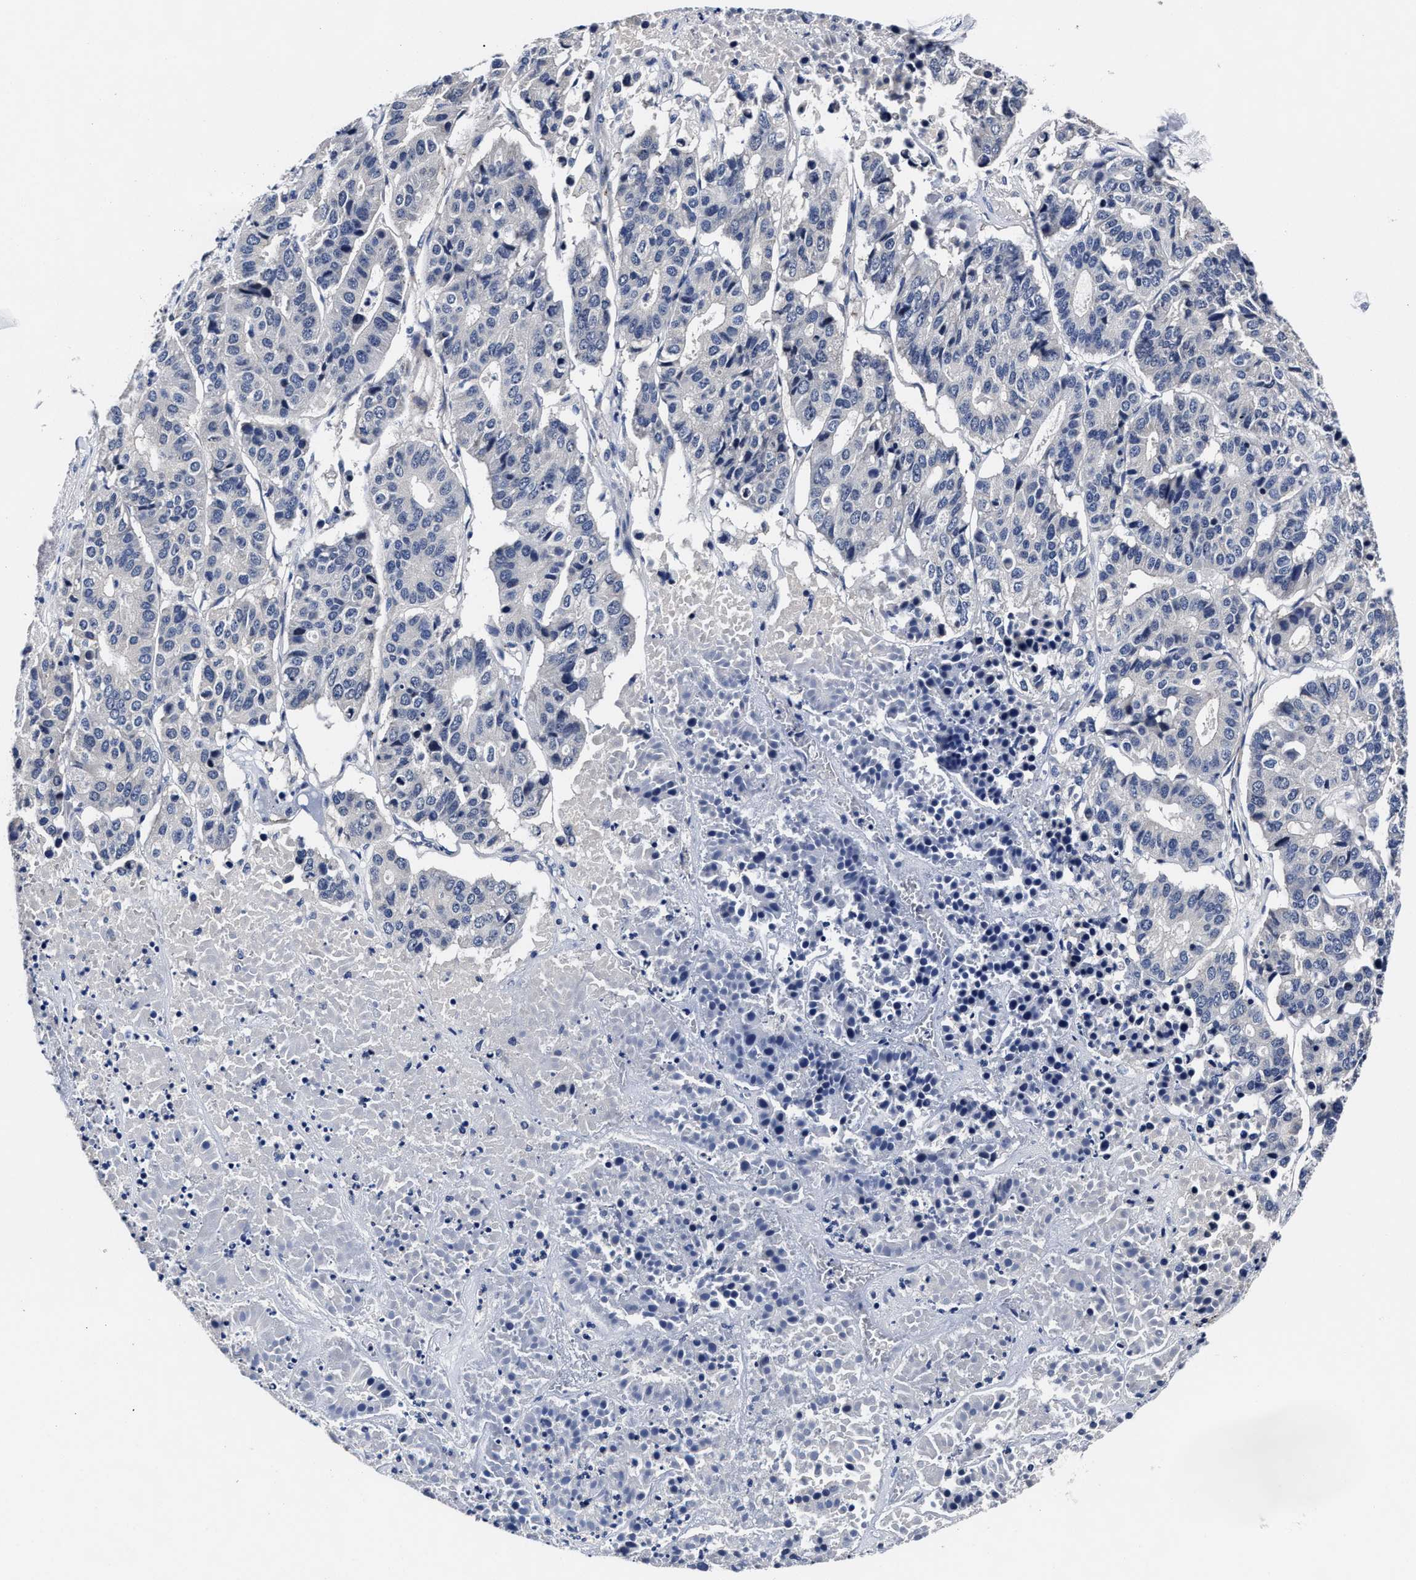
{"staining": {"intensity": "negative", "quantity": "none", "location": "none"}, "tissue": "pancreatic cancer", "cell_type": "Tumor cells", "image_type": "cancer", "snomed": [{"axis": "morphology", "description": "Adenocarcinoma, NOS"}, {"axis": "topography", "description": "Pancreas"}], "caption": "Immunohistochemical staining of pancreatic adenocarcinoma reveals no significant staining in tumor cells.", "gene": "OLFML2A", "patient": {"sex": "male", "age": 50}}